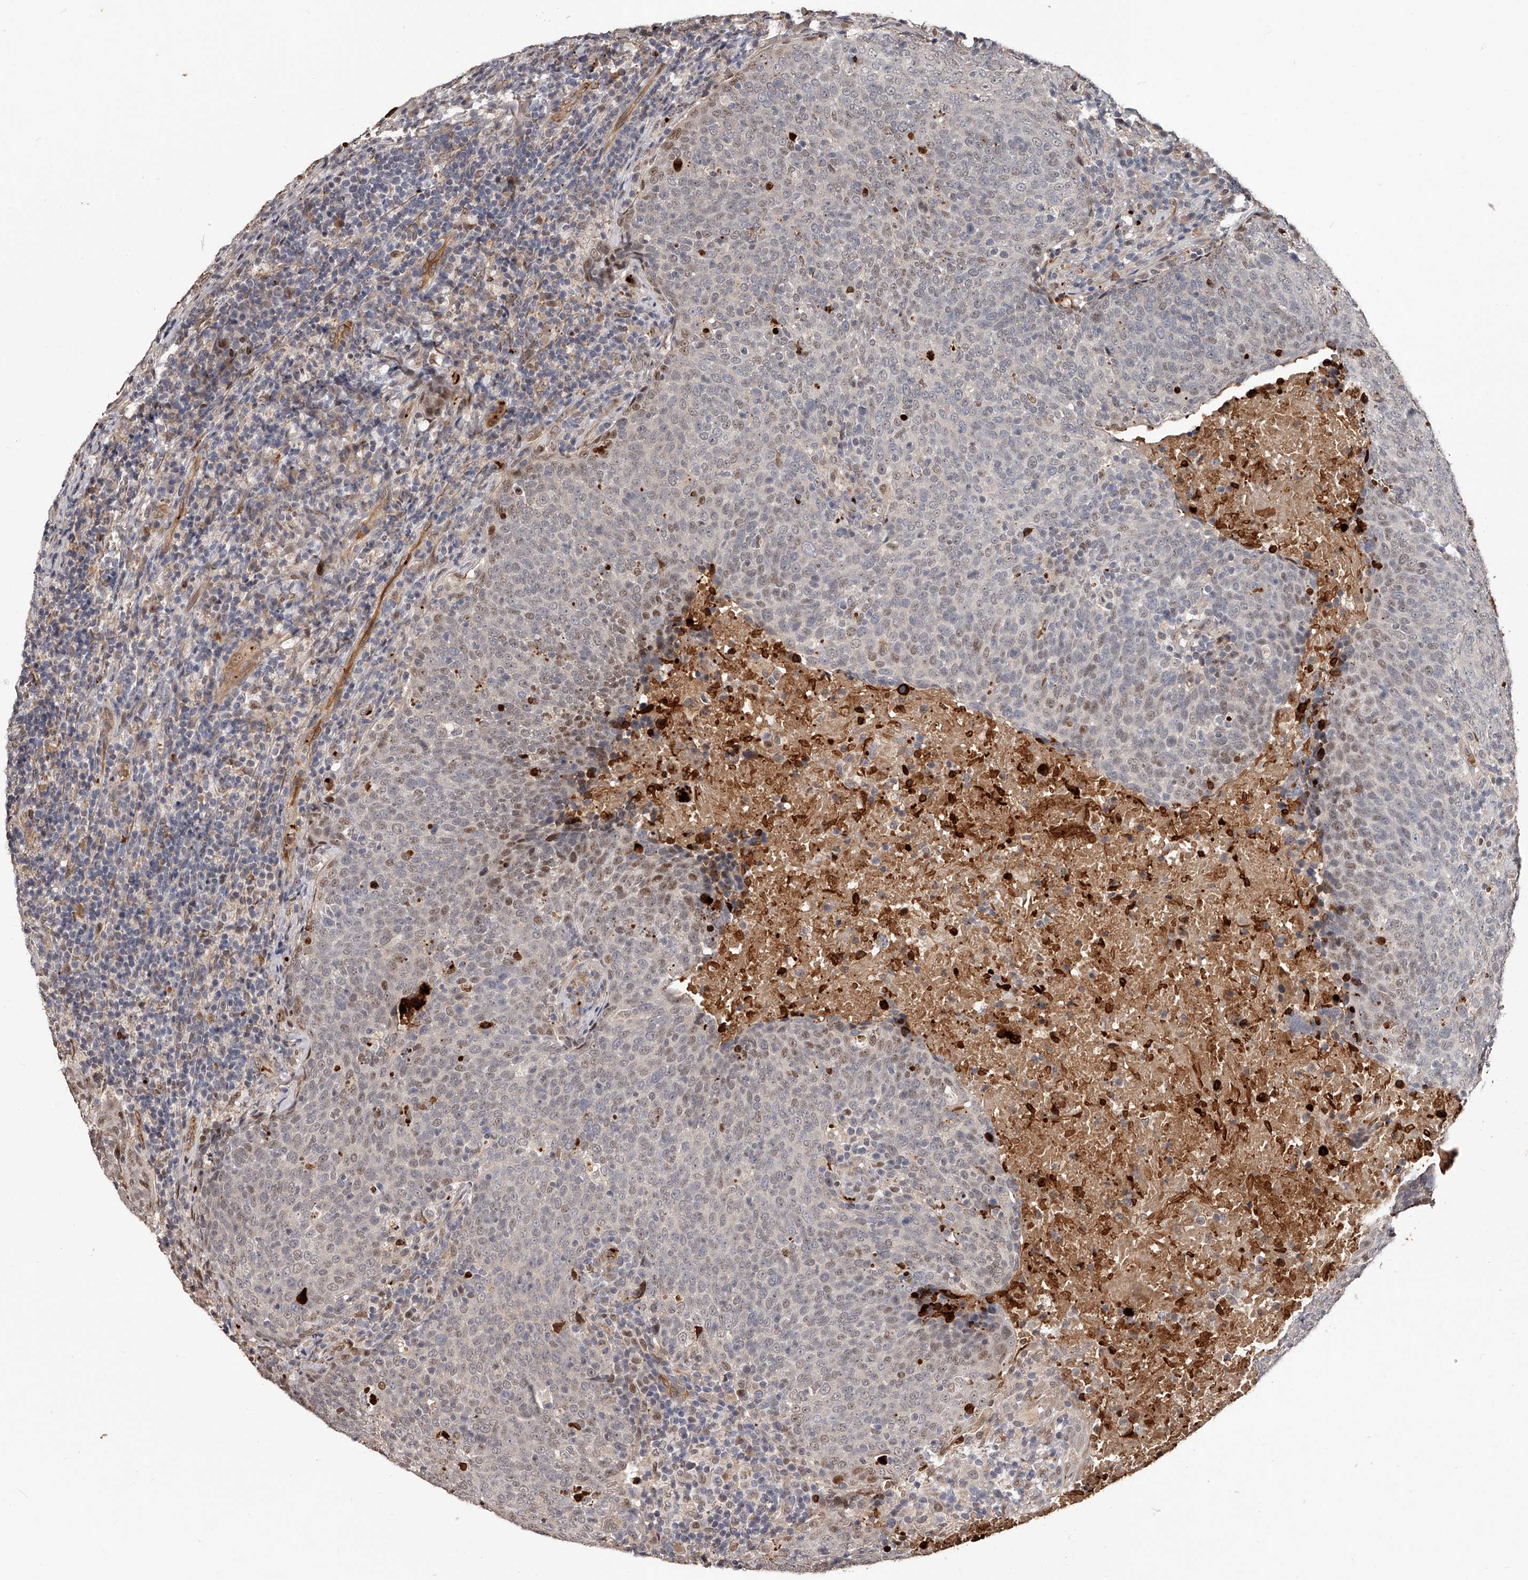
{"staining": {"intensity": "moderate", "quantity": "<25%", "location": "nuclear"}, "tissue": "head and neck cancer", "cell_type": "Tumor cells", "image_type": "cancer", "snomed": [{"axis": "morphology", "description": "Squamous cell carcinoma, NOS"}, {"axis": "morphology", "description": "Squamous cell carcinoma, metastatic, NOS"}, {"axis": "topography", "description": "Lymph node"}, {"axis": "topography", "description": "Head-Neck"}], "caption": "Head and neck cancer tissue shows moderate nuclear staining in about <25% of tumor cells, visualized by immunohistochemistry.", "gene": "URGCP", "patient": {"sex": "male", "age": 62}}